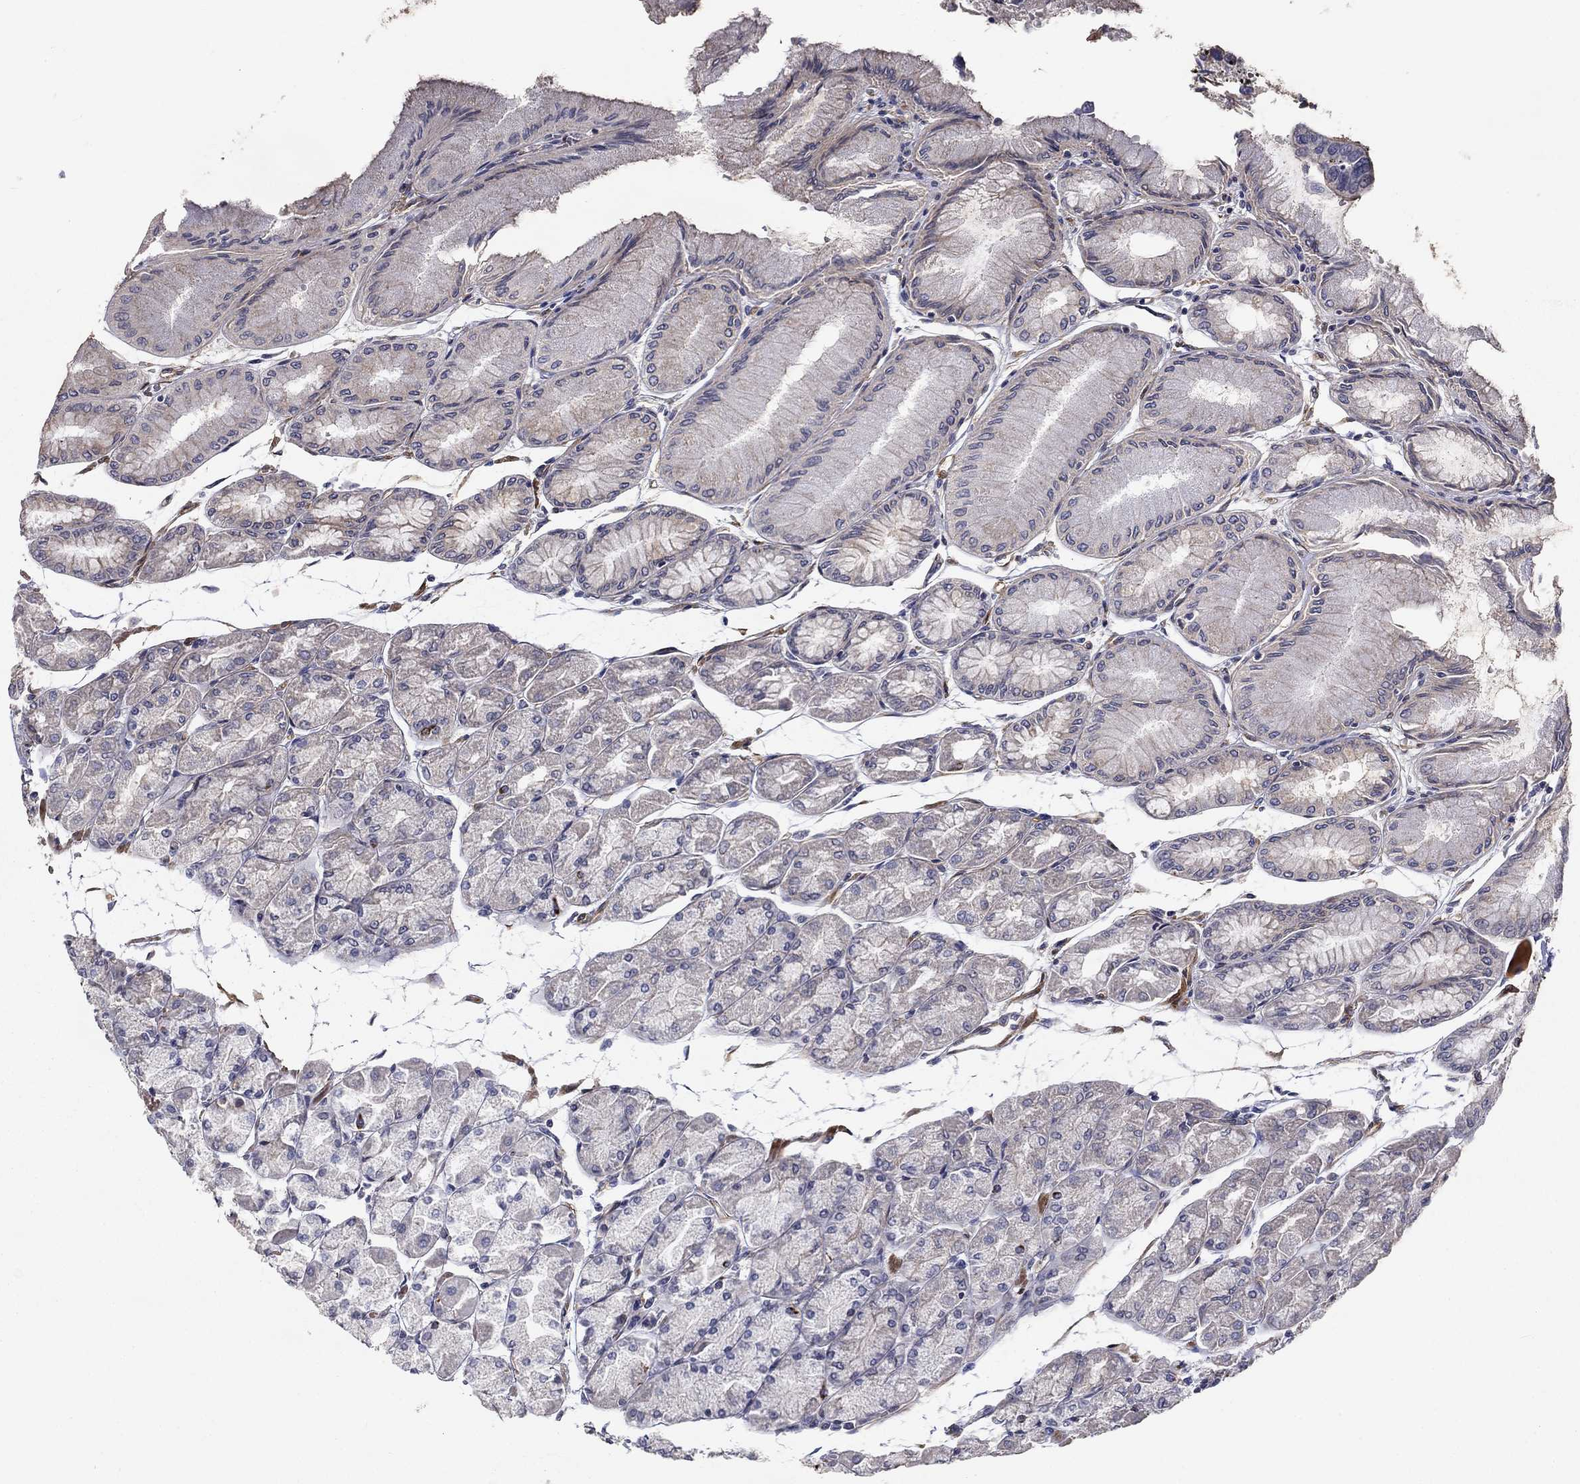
{"staining": {"intensity": "moderate", "quantity": "<25%", "location": "cytoplasmic/membranous"}, "tissue": "stomach", "cell_type": "Glandular cells", "image_type": "normal", "snomed": [{"axis": "morphology", "description": "Normal tissue, NOS"}, {"axis": "topography", "description": "Stomach, upper"}], "caption": "Immunohistochemistry image of benign human stomach stained for a protein (brown), which reveals low levels of moderate cytoplasmic/membranous positivity in approximately <25% of glandular cells.", "gene": "SYNC", "patient": {"sex": "male", "age": 60}}